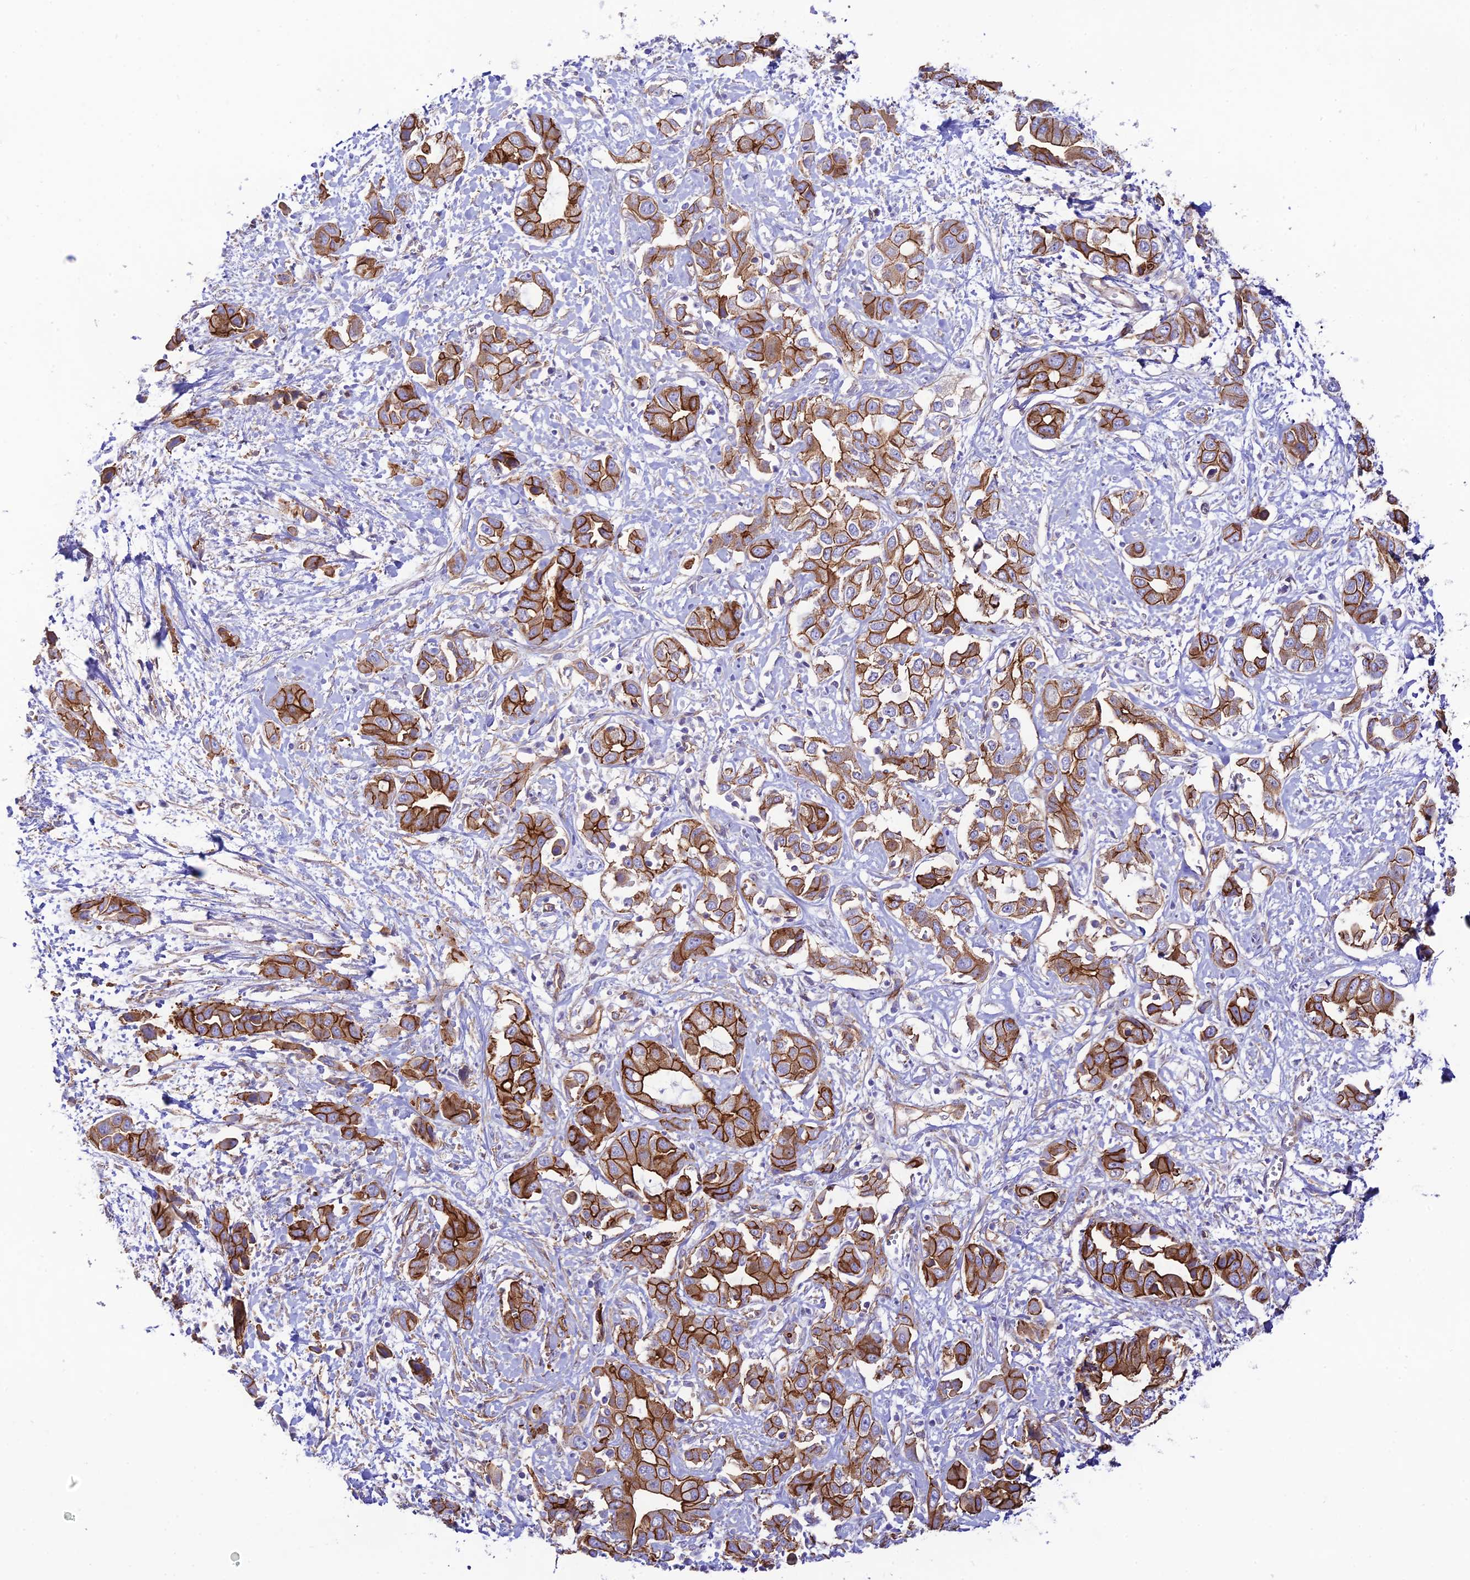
{"staining": {"intensity": "strong", "quantity": ">75%", "location": "cytoplasmic/membranous"}, "tissue": "liver cancer", "cell_type": "Tumor cells", "image_type": "cancer", "snomed": [{"axis": "morphology", "description": "Cholangiocarcinoma"}, {"axis": "topography", "description": "Liver"}], "caption": "The micrograph exhibits a brown stain indicating the presence of a protein in the cytoplasmic/membranous of tumor cells in liver cholangiocarcinoma.", "gene": "YPEL5", "patient": {"sex": "female", "age": 52}}